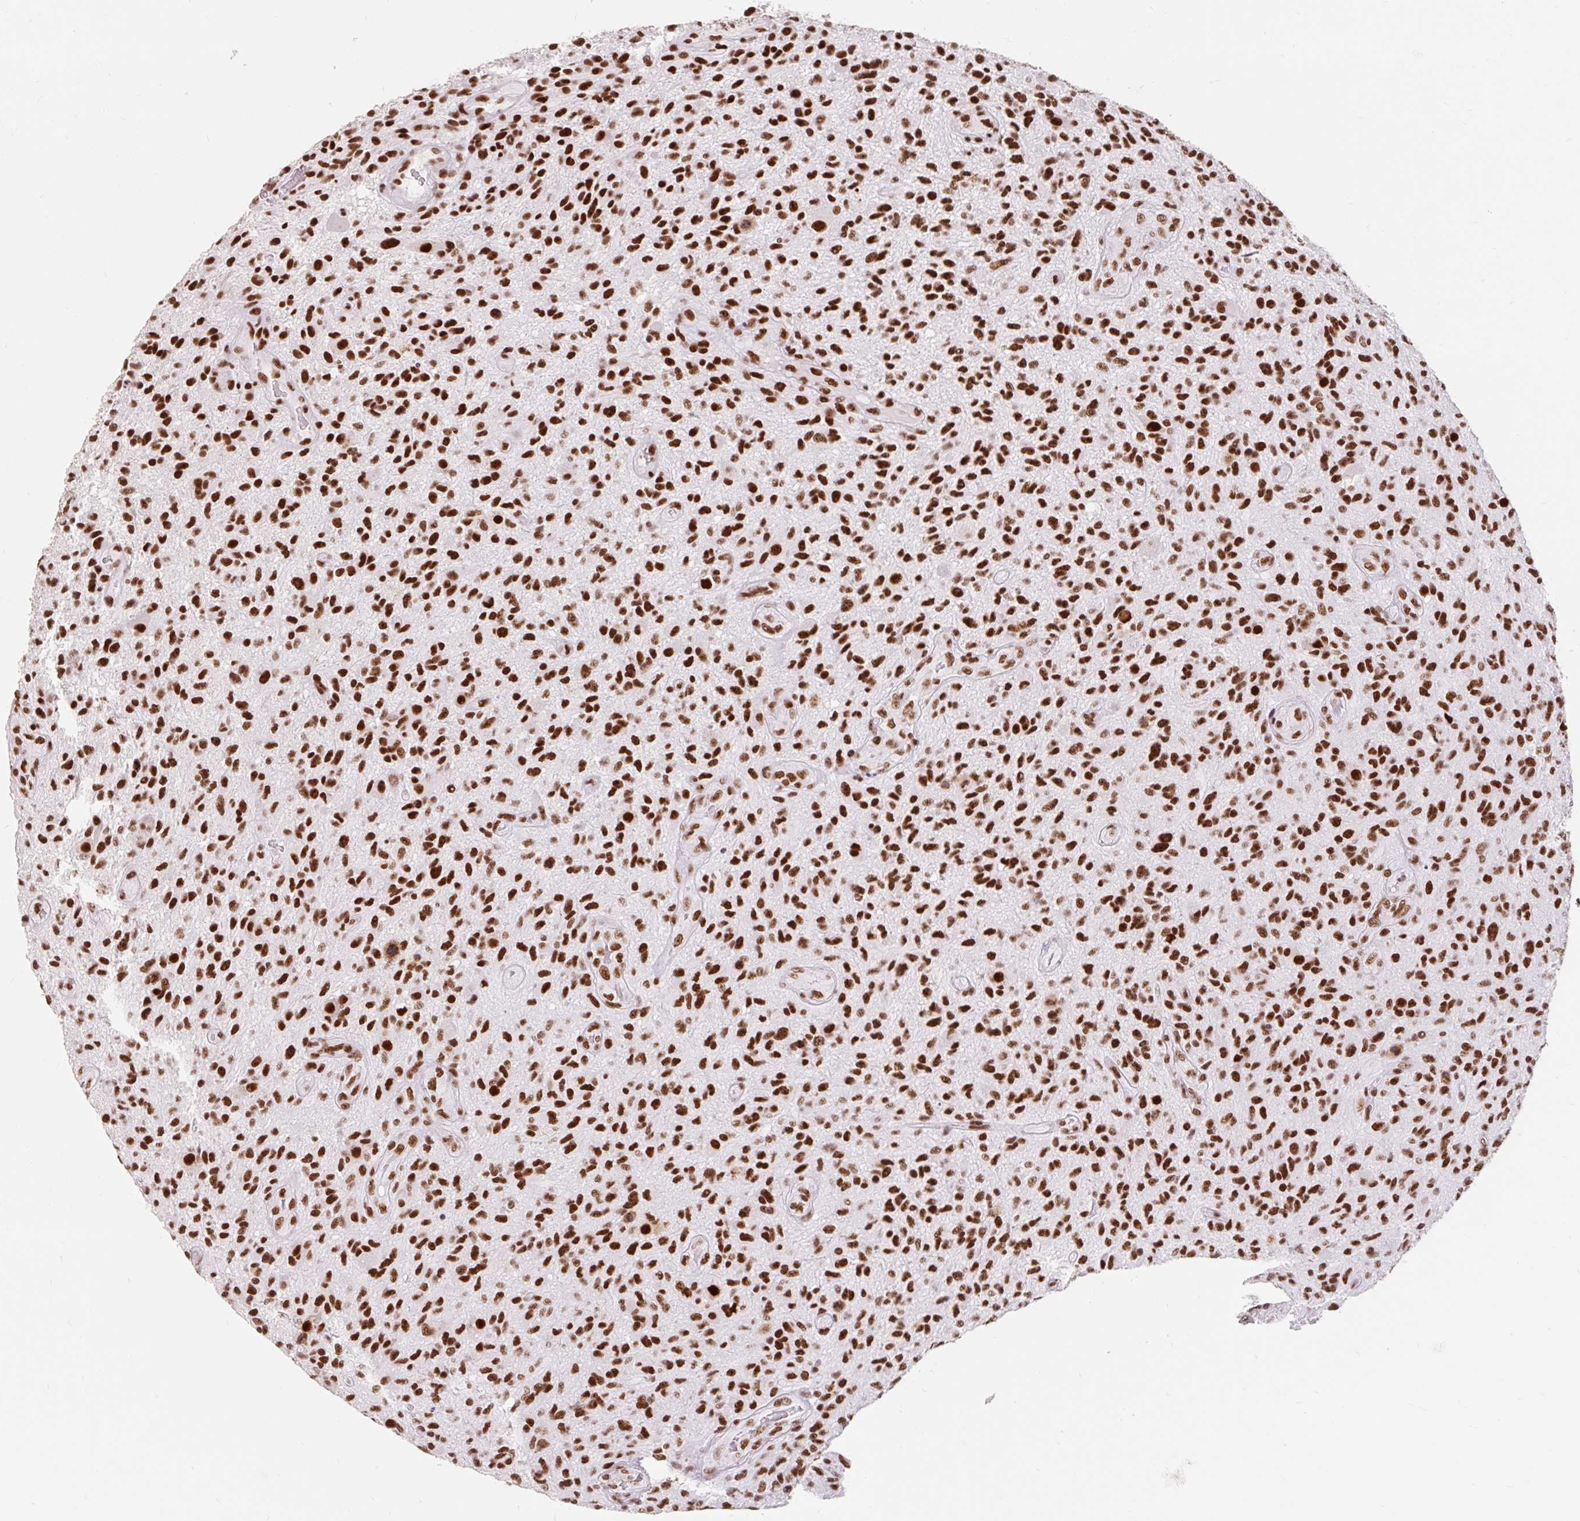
{"staining": {"intensity": "strong", "quantity": ">75%", "location": "nuclear"}, "tissue": "glioma", "cell_type": "Tumor cells", "image_type": "cancer", "snomed": [{"axis": "morphology", "description": "Glioma, malignant, High grade"}, {"axis": "topography", "description": "Brain"}], "caption": "Protein expression analysis of human glioma reveals strong nuclear positivity in approximately >75% of tumor cells.", "gene": "SRSF10", "patient": {"sex": "male", "age": 47}}